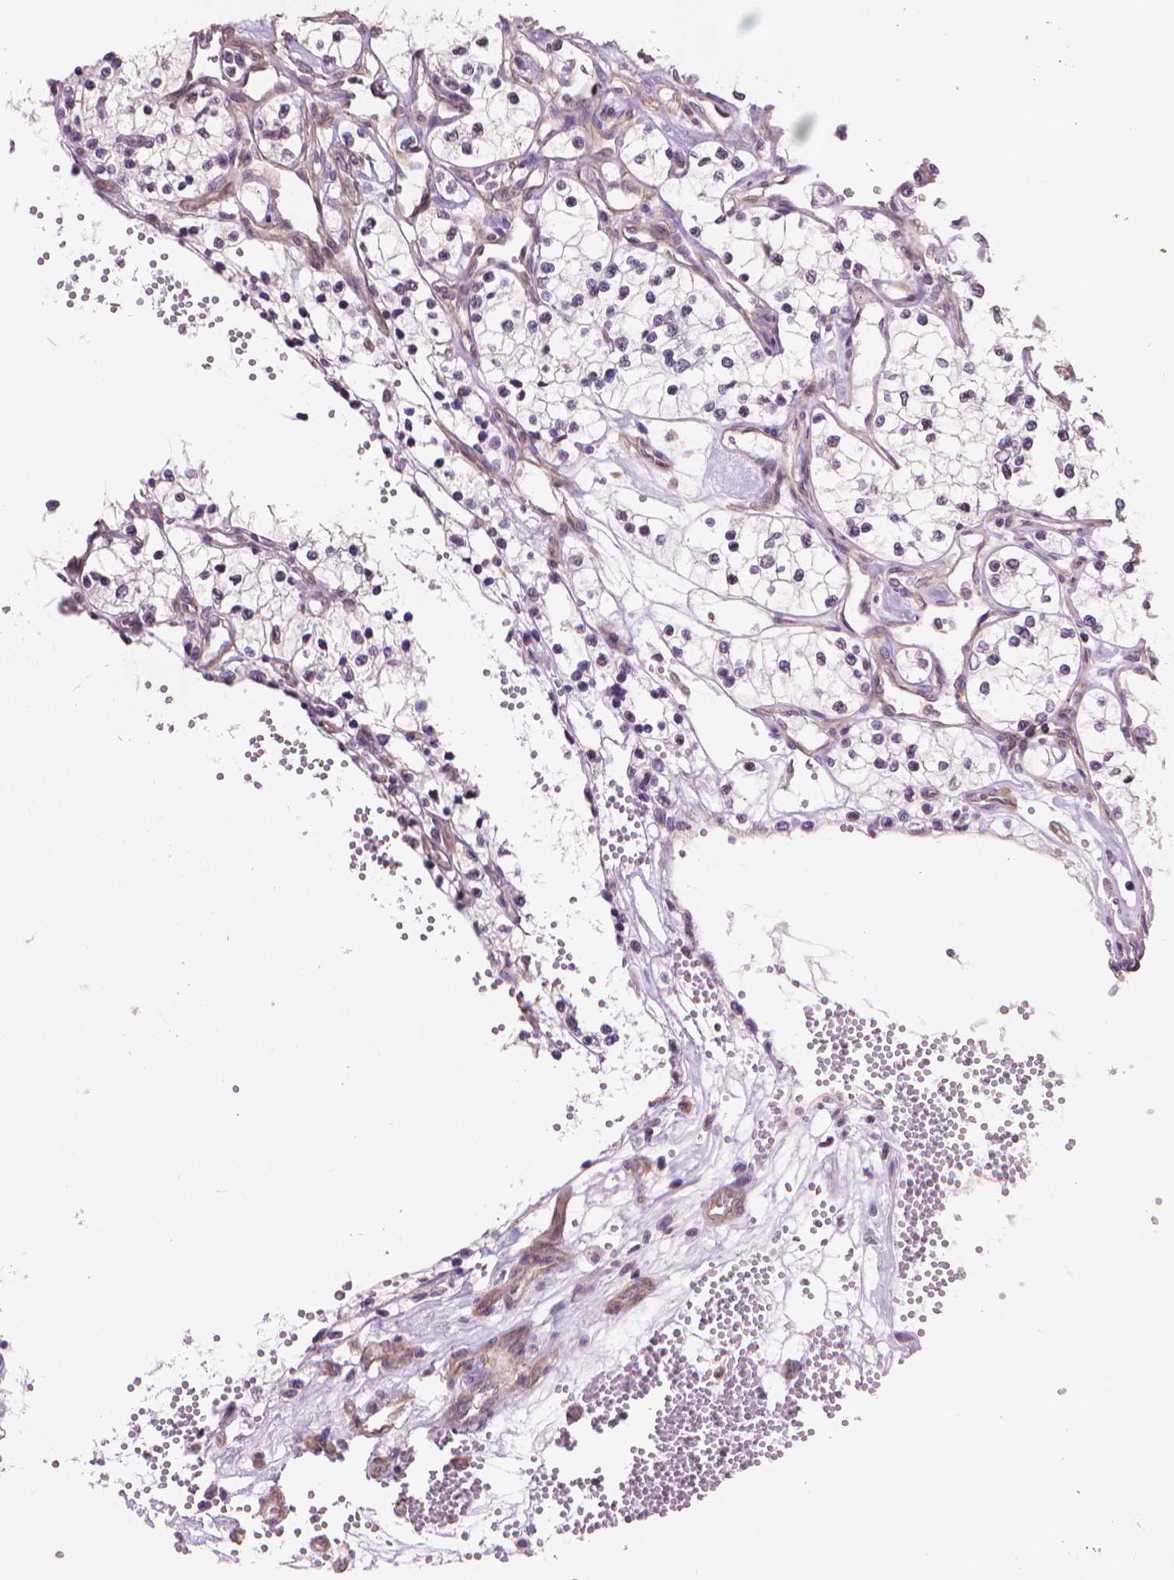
{"staining": {"intensity": "negative", "quantity": "none", "location": "none"}, "tissue": "renal cancer", "cell_type": "Tumor cells", "image_type": "cancer", "snomed": [{"axis": "morphology", "description": "Adenocarcinoma, NOS"}, {"axis": "topography", "description": "Kidney"}], "caption": "Adenocarcinoma (renal) stained for a protein using immunohistochemistry (IHC) displays no positivity tumor cells.", "gene": "TMEM184A", "patient": {"sex": "female", "age": 69}}